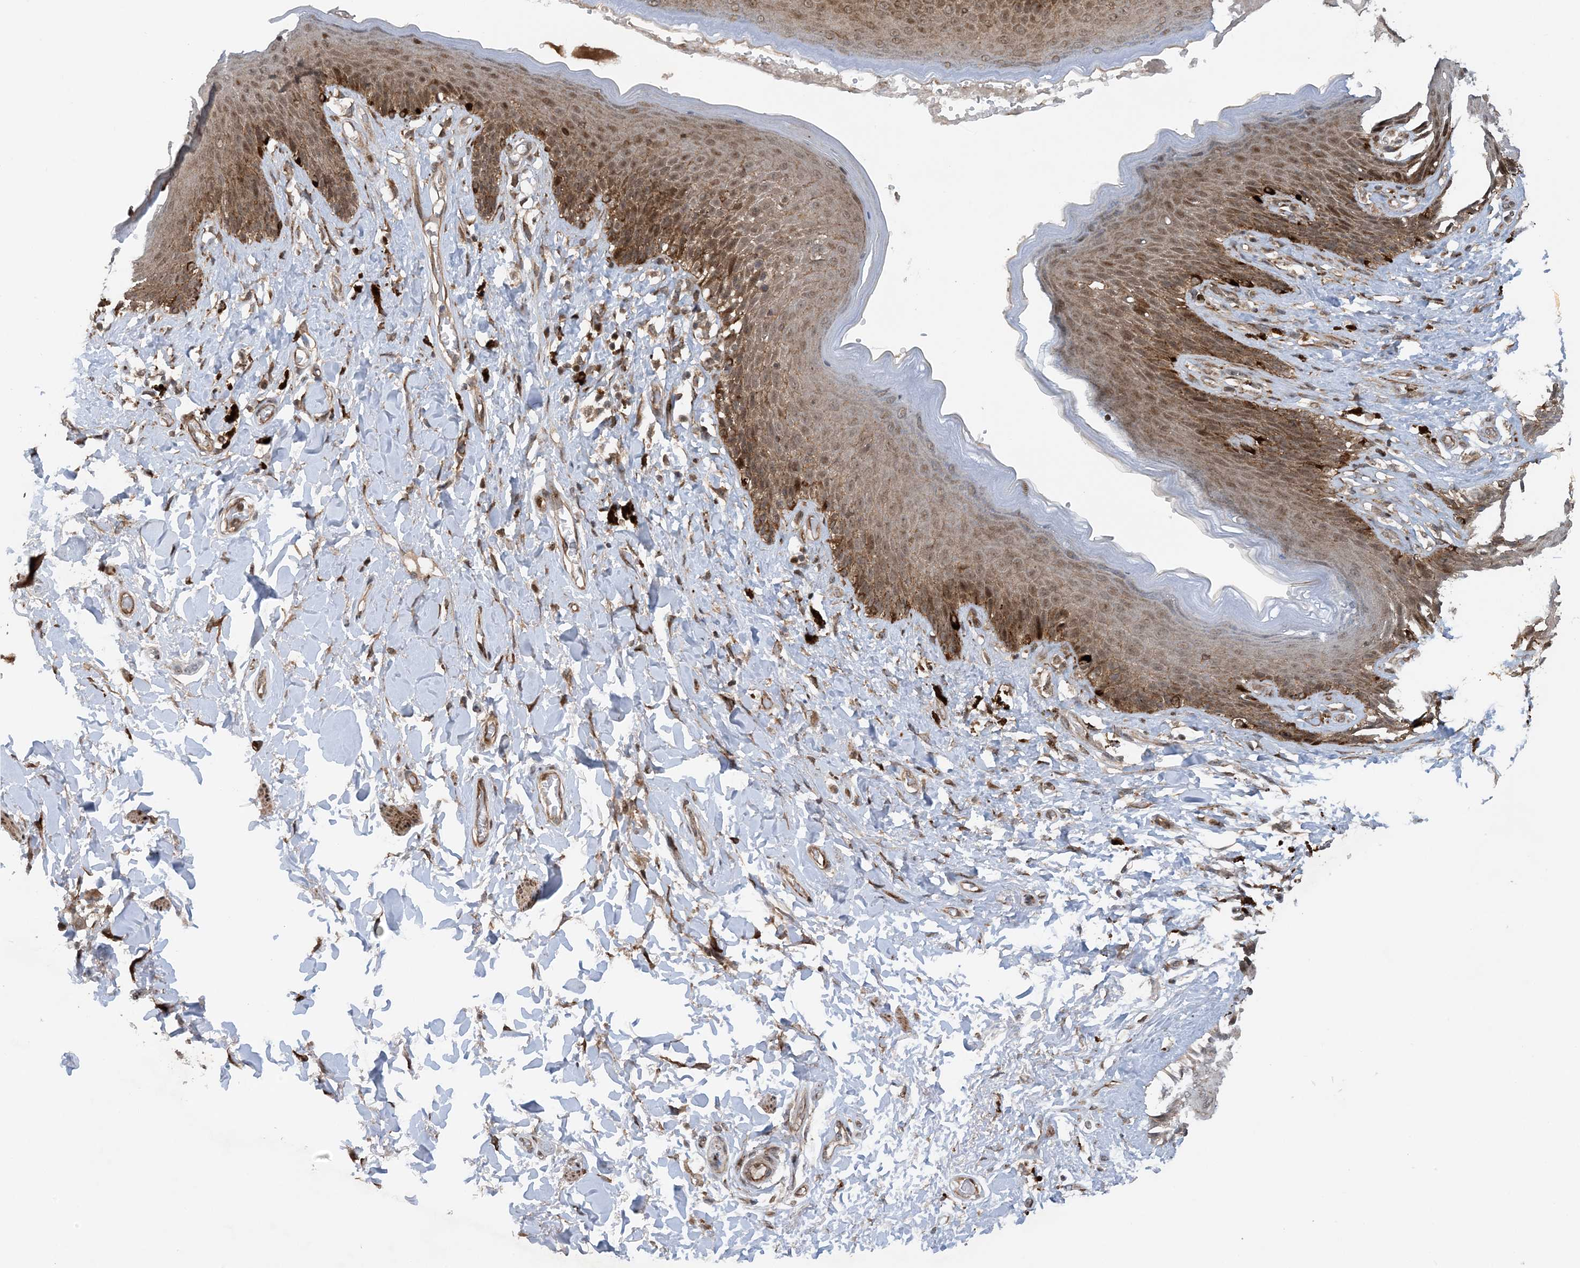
{"staining": {"intensity": "moderate", "quantity": ">75%", "location": "cytoplasmic/membranous,nuclear"}, "tissue": "skin", "cell_type": "Epidermal cells", "image_type": "normal", "snomed": [{"axis": "morphology", "description": "Normal tissue, NOS"}, {"axis": "topography", "description": "Anal"}], "caption": "The image exhibits a brown stain indicating the presence of a protein in the cytoplasmic/membranous,nuclear of epidermal cells in skin.", "gene": "HEMK1", "patient": {"sex": "female", "age": 78}}